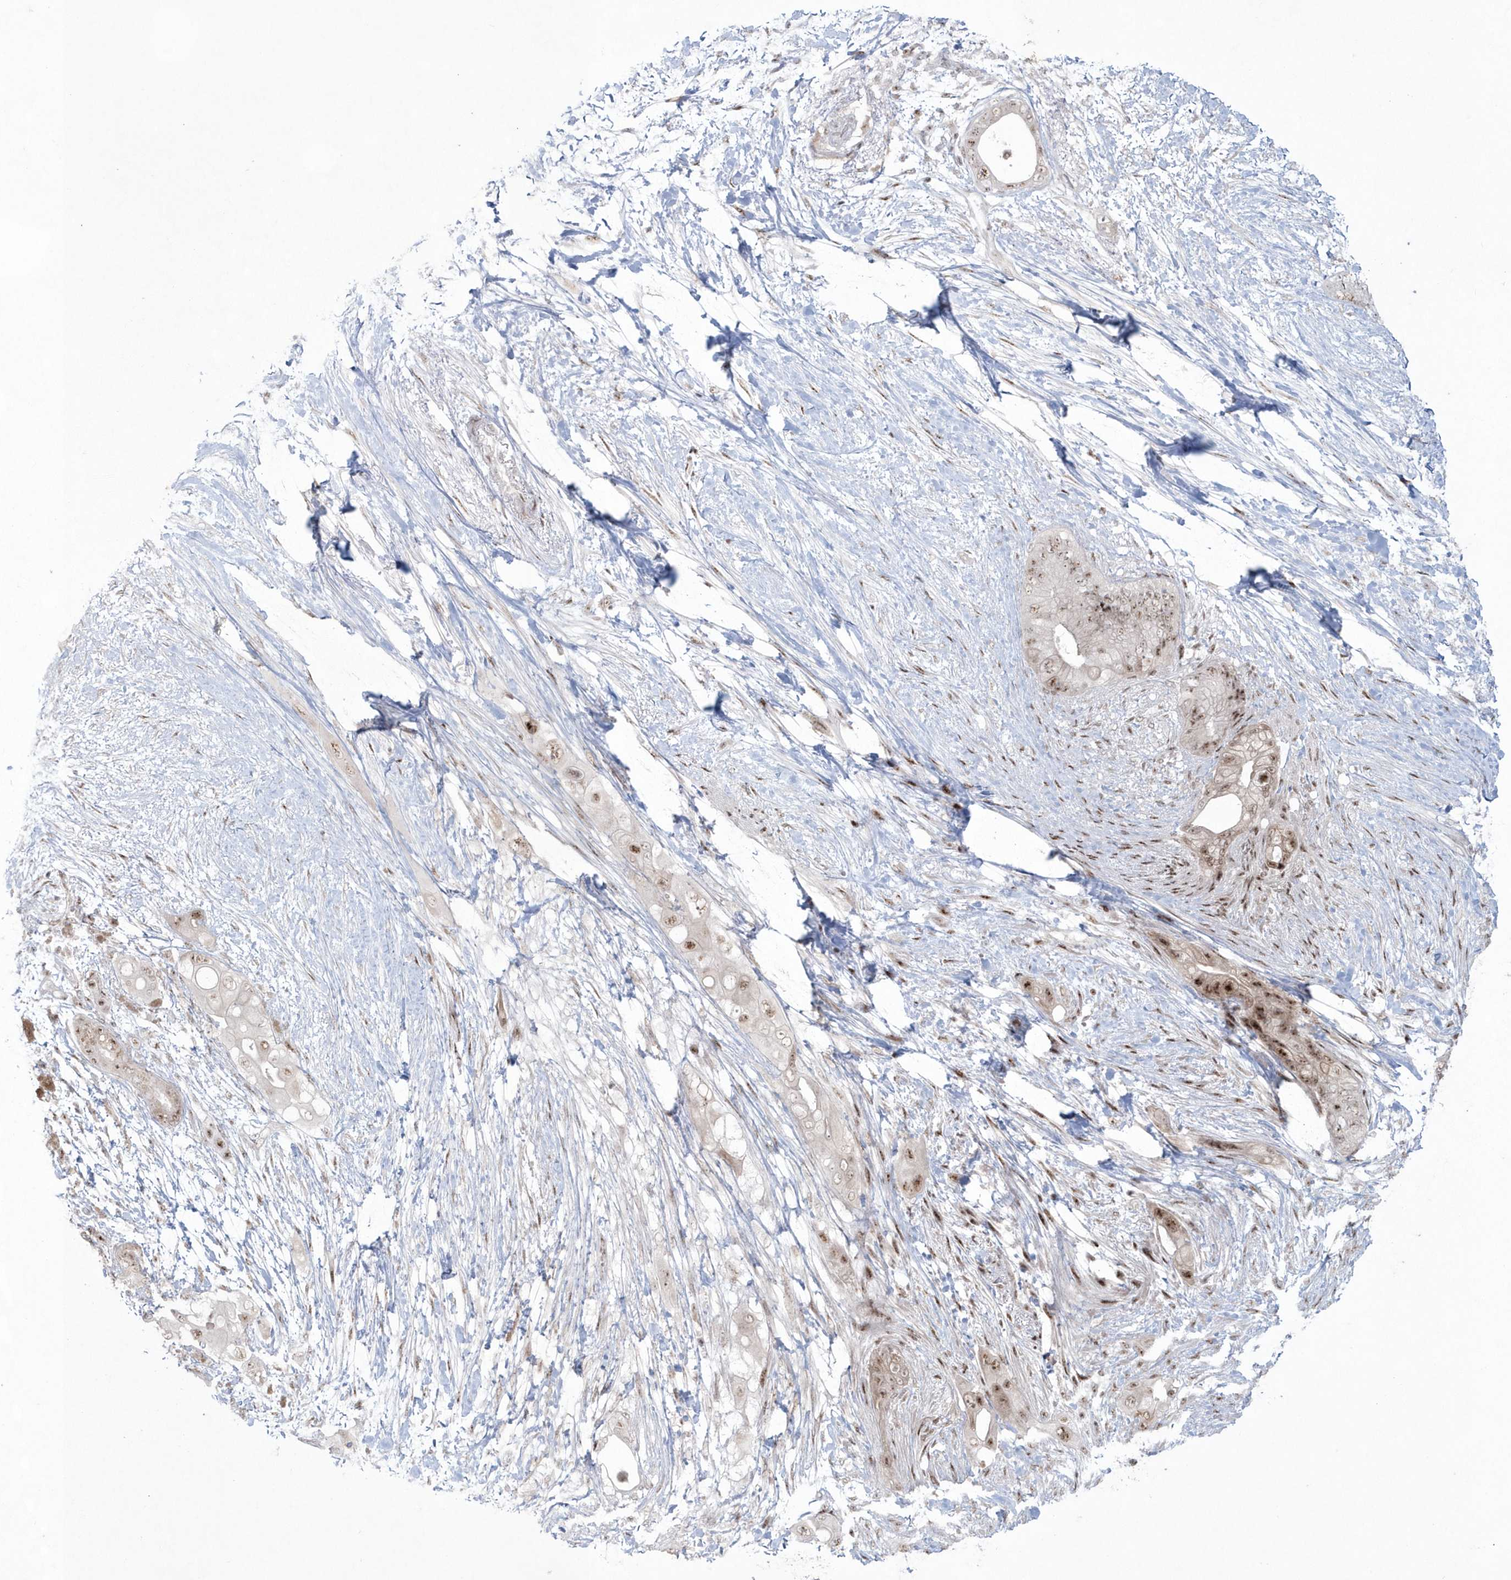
{"staining": {"intensity": "moderate", "quantity": ">75%", "location": "nuclear"}, "tissue": "pancreatic cancer", "cell_type": "Tumor cells", "image_type": "cancer", "snomed": [{"axis": "morphology", "description": "Adenocarcinoma, NOS"}, {"axis": "topography", "description": "Pancreas"}], "caption": "Protein staining of adenocarcinoma (pancreatic) tissue exhibits moderate nuclear staining in approximately >75% of tumor cells.", "gene": "KDM6B", "patient": {"sex": "male", "age": 53}}